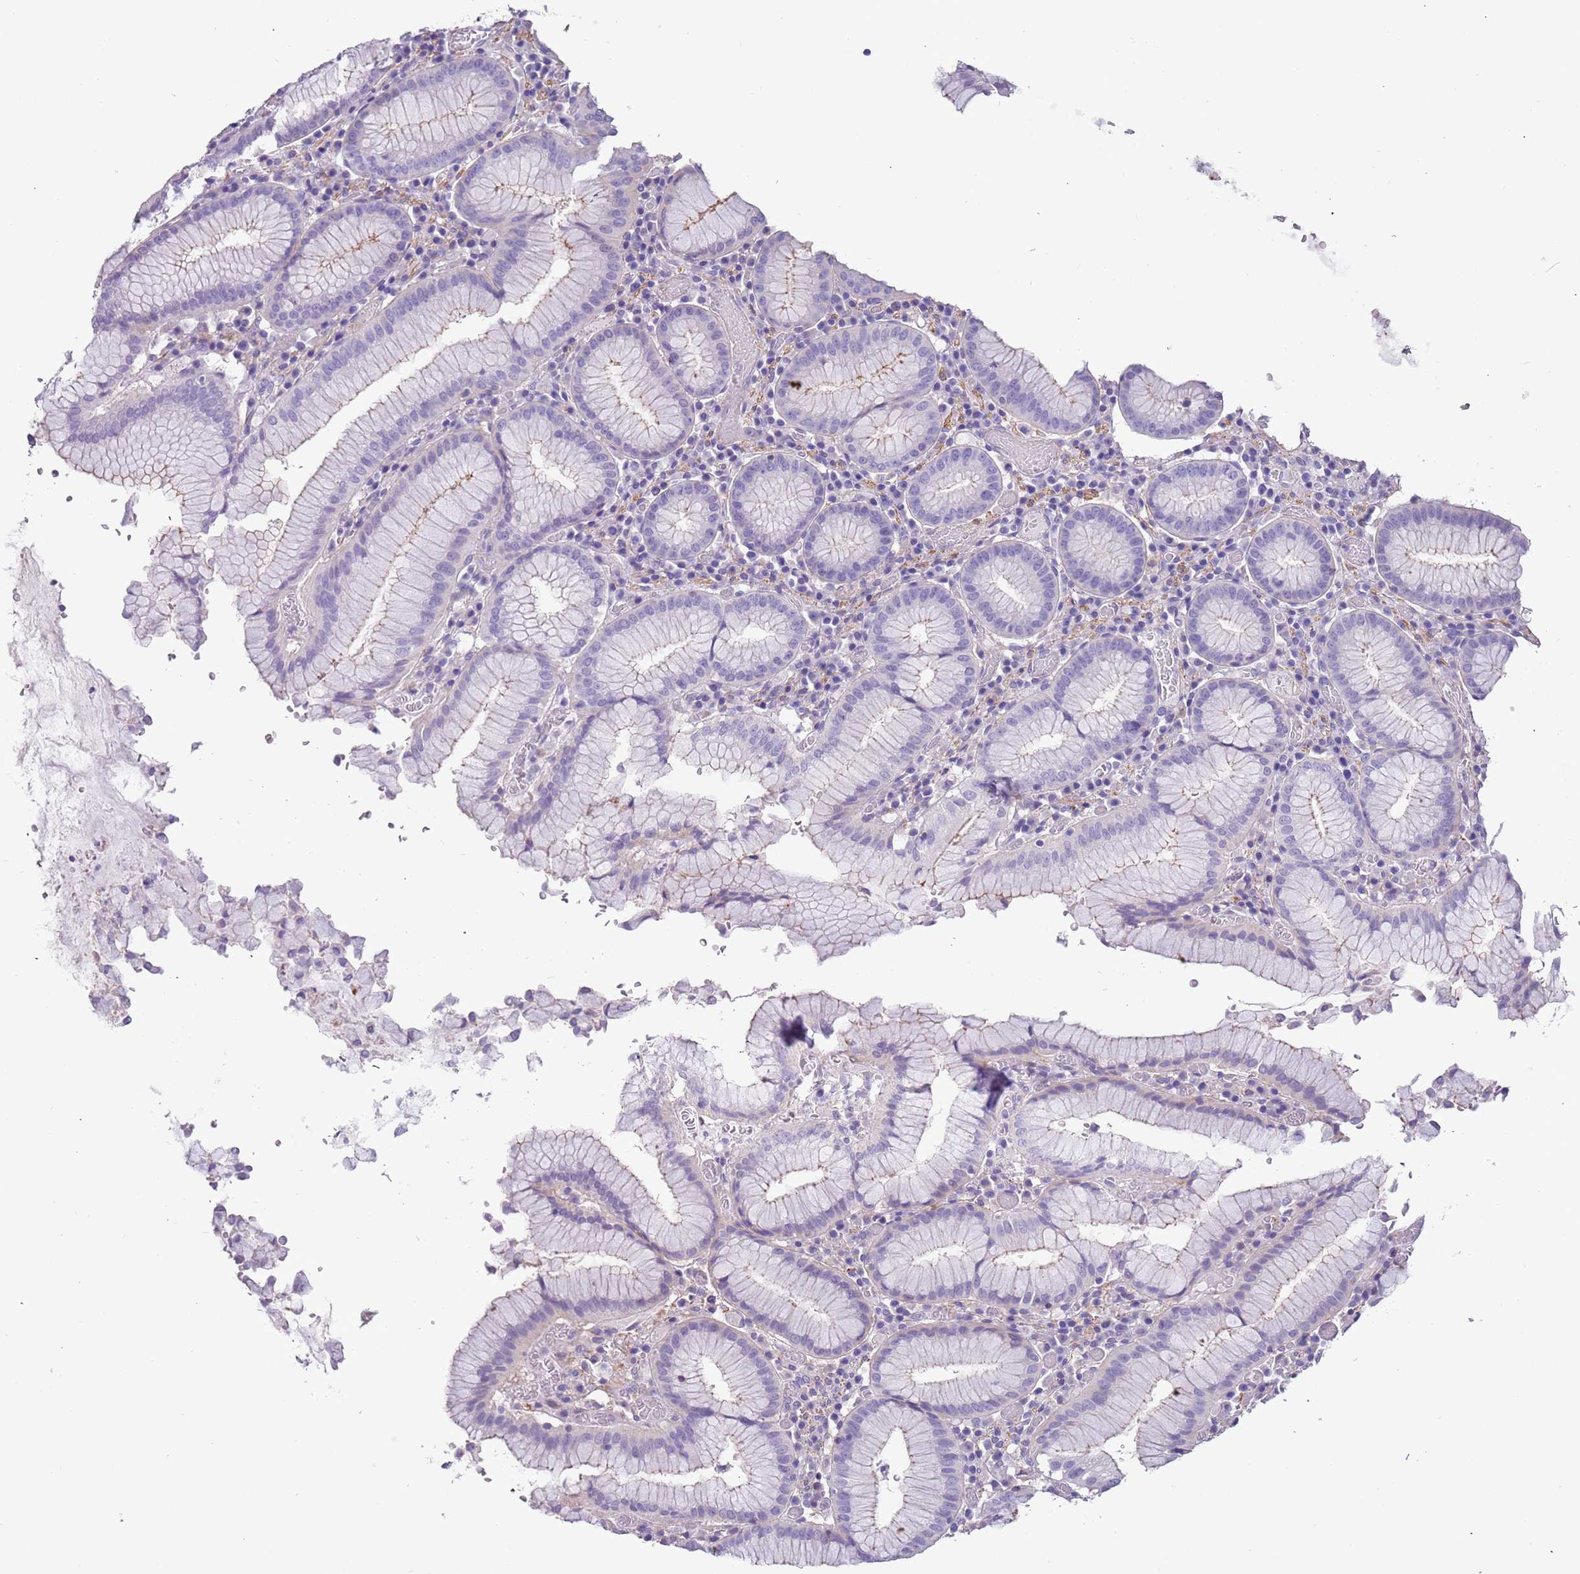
{"staining": {"intensity": "negative", "quantity": "none", "location": "none"}, "tissue": "stomach", "cell_type": "Glandular cells", "image_type": "normal", "snomed": [{"axis": "morphology", "description": "Normal tissue, NOS"}, {"axis": "topography", "description": "Stomach"}], "caption": "The IHC image has no significant positivity in glandular cells of stomach.", "gene": "PCGF2", "patient": {"sex": "male", "age": 55}}